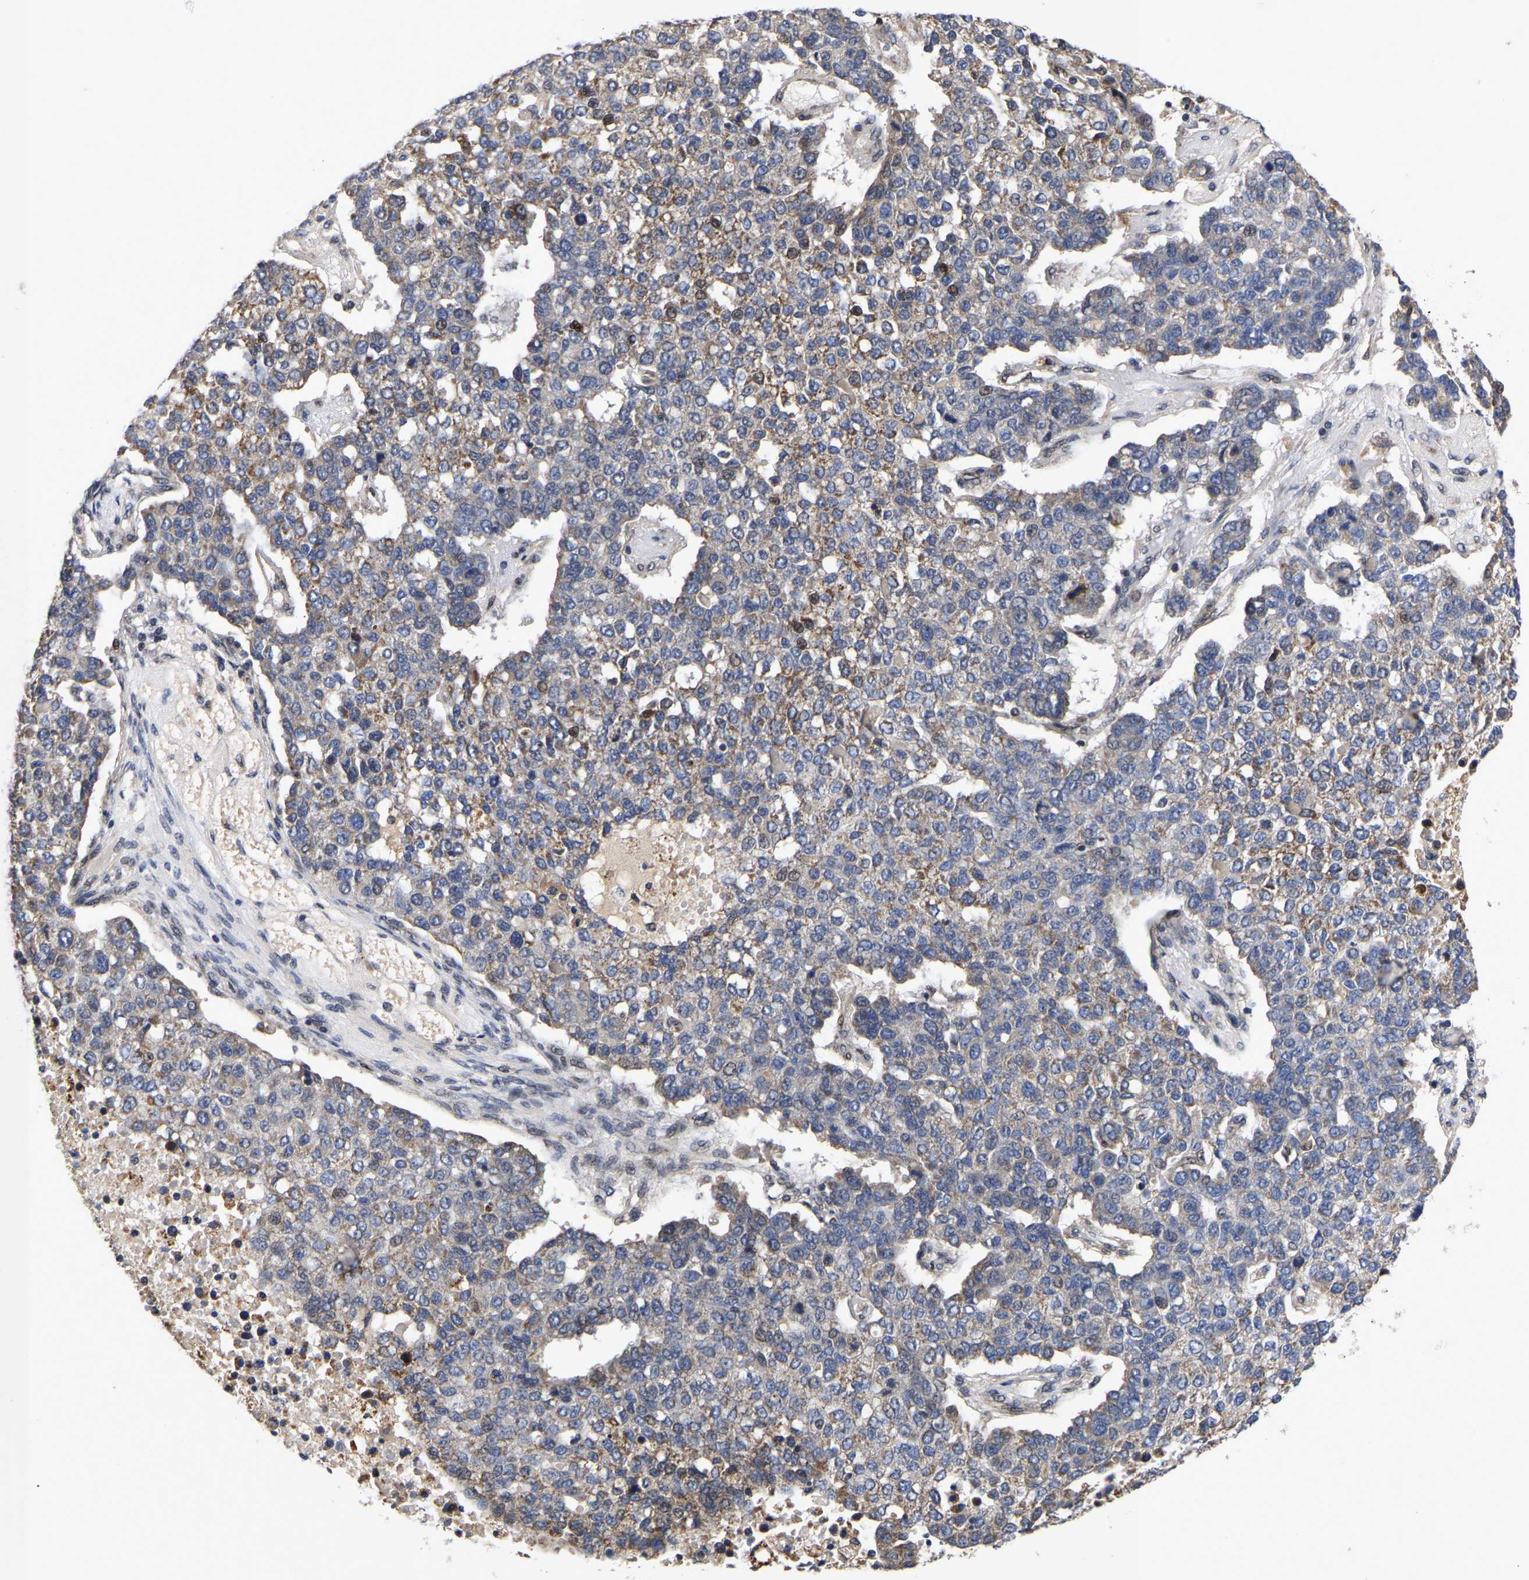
{"staining": {"intensity": "moderate", "quantity": "<25%", "location": "cytoplasmic/membranous,nuclear"}, "tissue": "pancreatic cancer", "cell_type": "Tumor cells", "image_type": "cancer", "snomed": [{"axis": "morphology", "description": "Adenocarcinoma, NOS"}, {"axis": "topography", "description": "Pancreas"}], "caption": "Immunohistochemistry (DAB (3,3'-diaminobenzidine)) staining of pancreatic cancer shows moderate cytoplasmic/membranous and nuclear protein staining in about <25% of tumor cells.", "gene": "JUNB", "patient": {"sex": "female", "age": 61}}